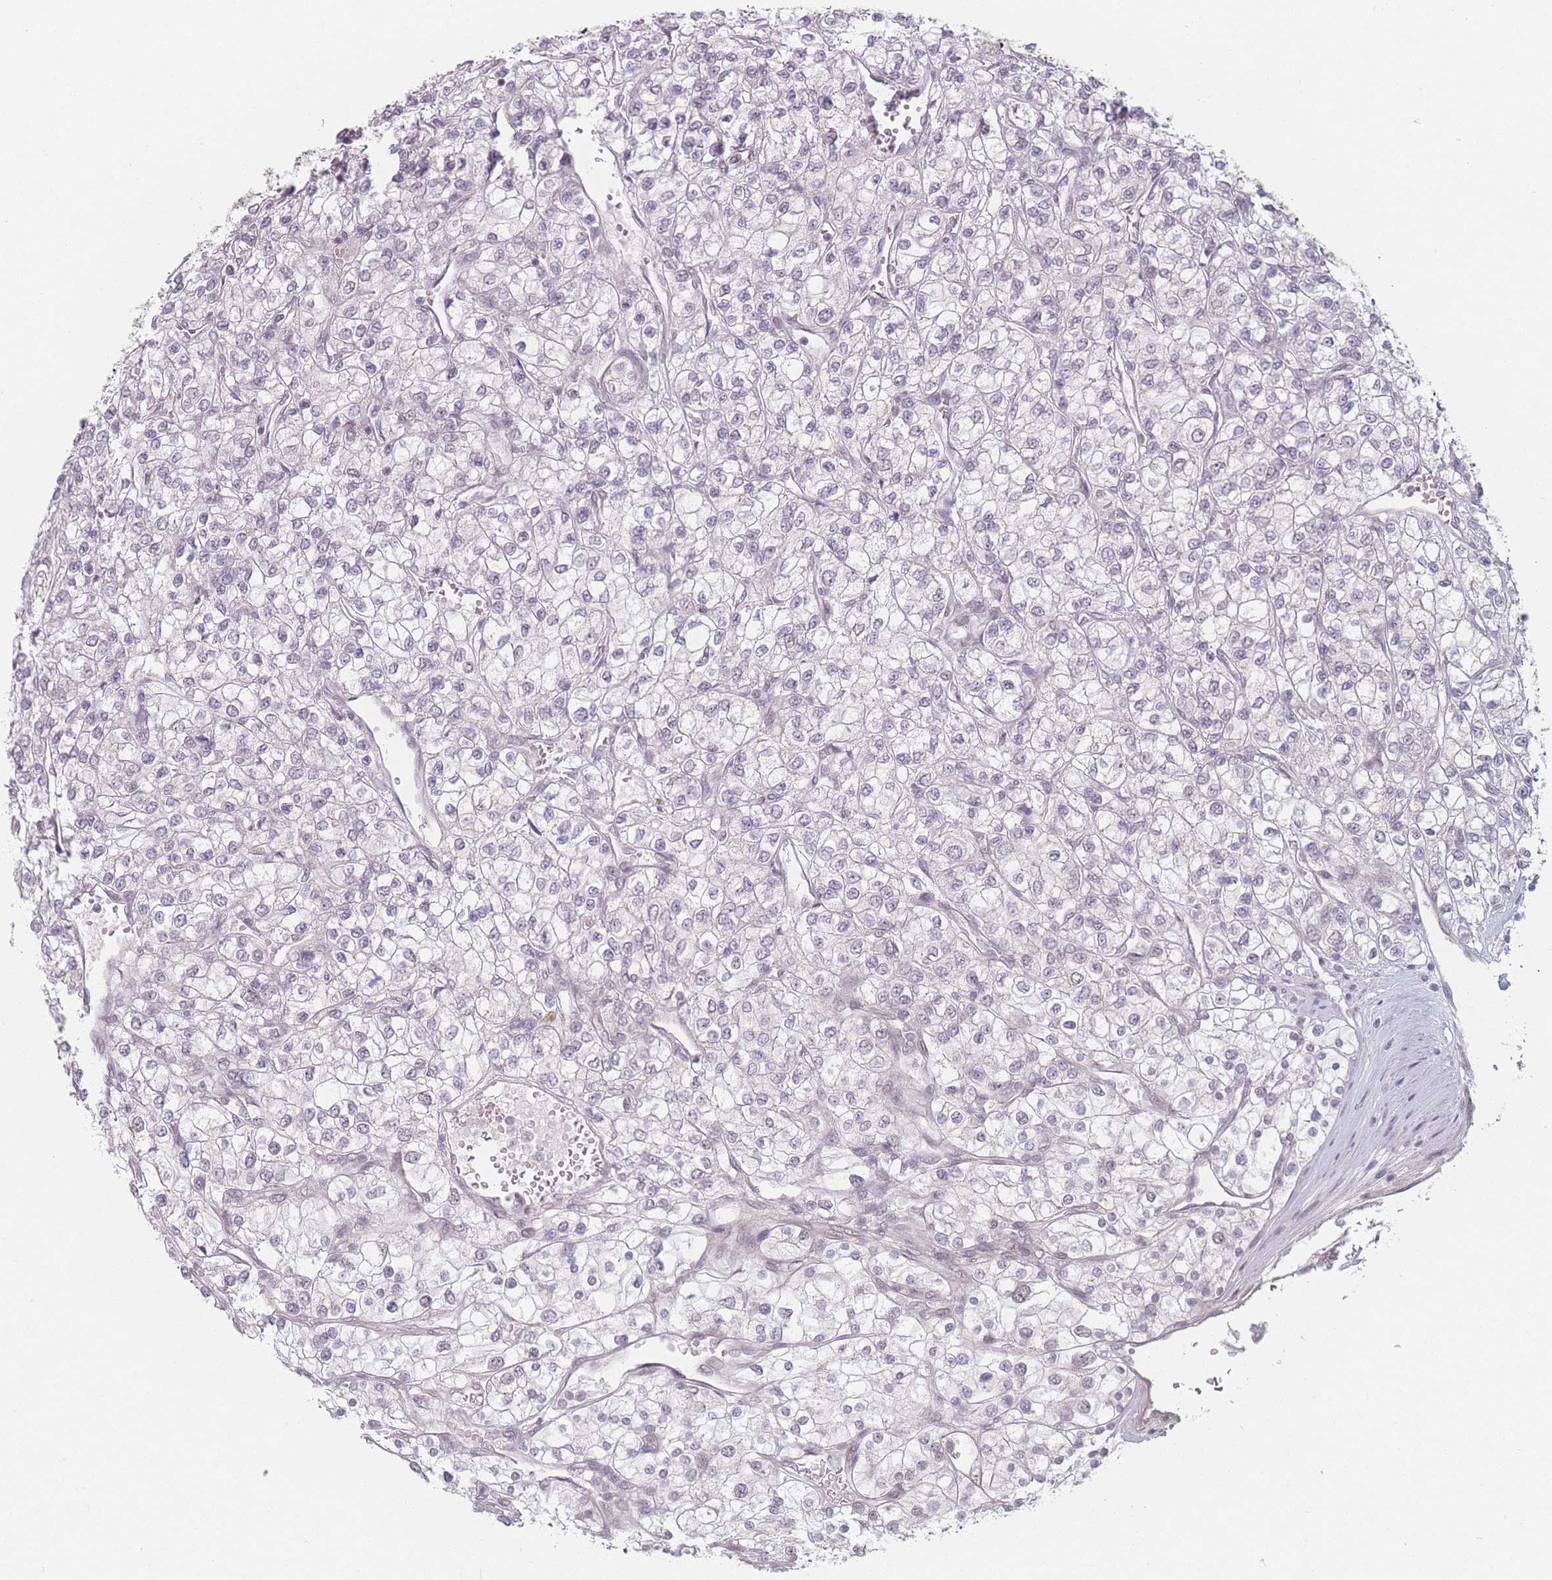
{"staining": {"intensity": "negative", "quantity": "none", "location": "none"}, "tissue": "renal cancer", "cell_type": "Tumor cells", "image_type": "cancer", "snomed": [{"axis": "morphology", "description": "Adenocarcinoma, NOS"}, {"axis": "topography", "description": "Kidney"}], "caption": "Micrograph shows no significant protein positivity in tumor cells of renal cancer.", "gene": "ZC3H14", "patient": {"sex": "male", "age": 80}}